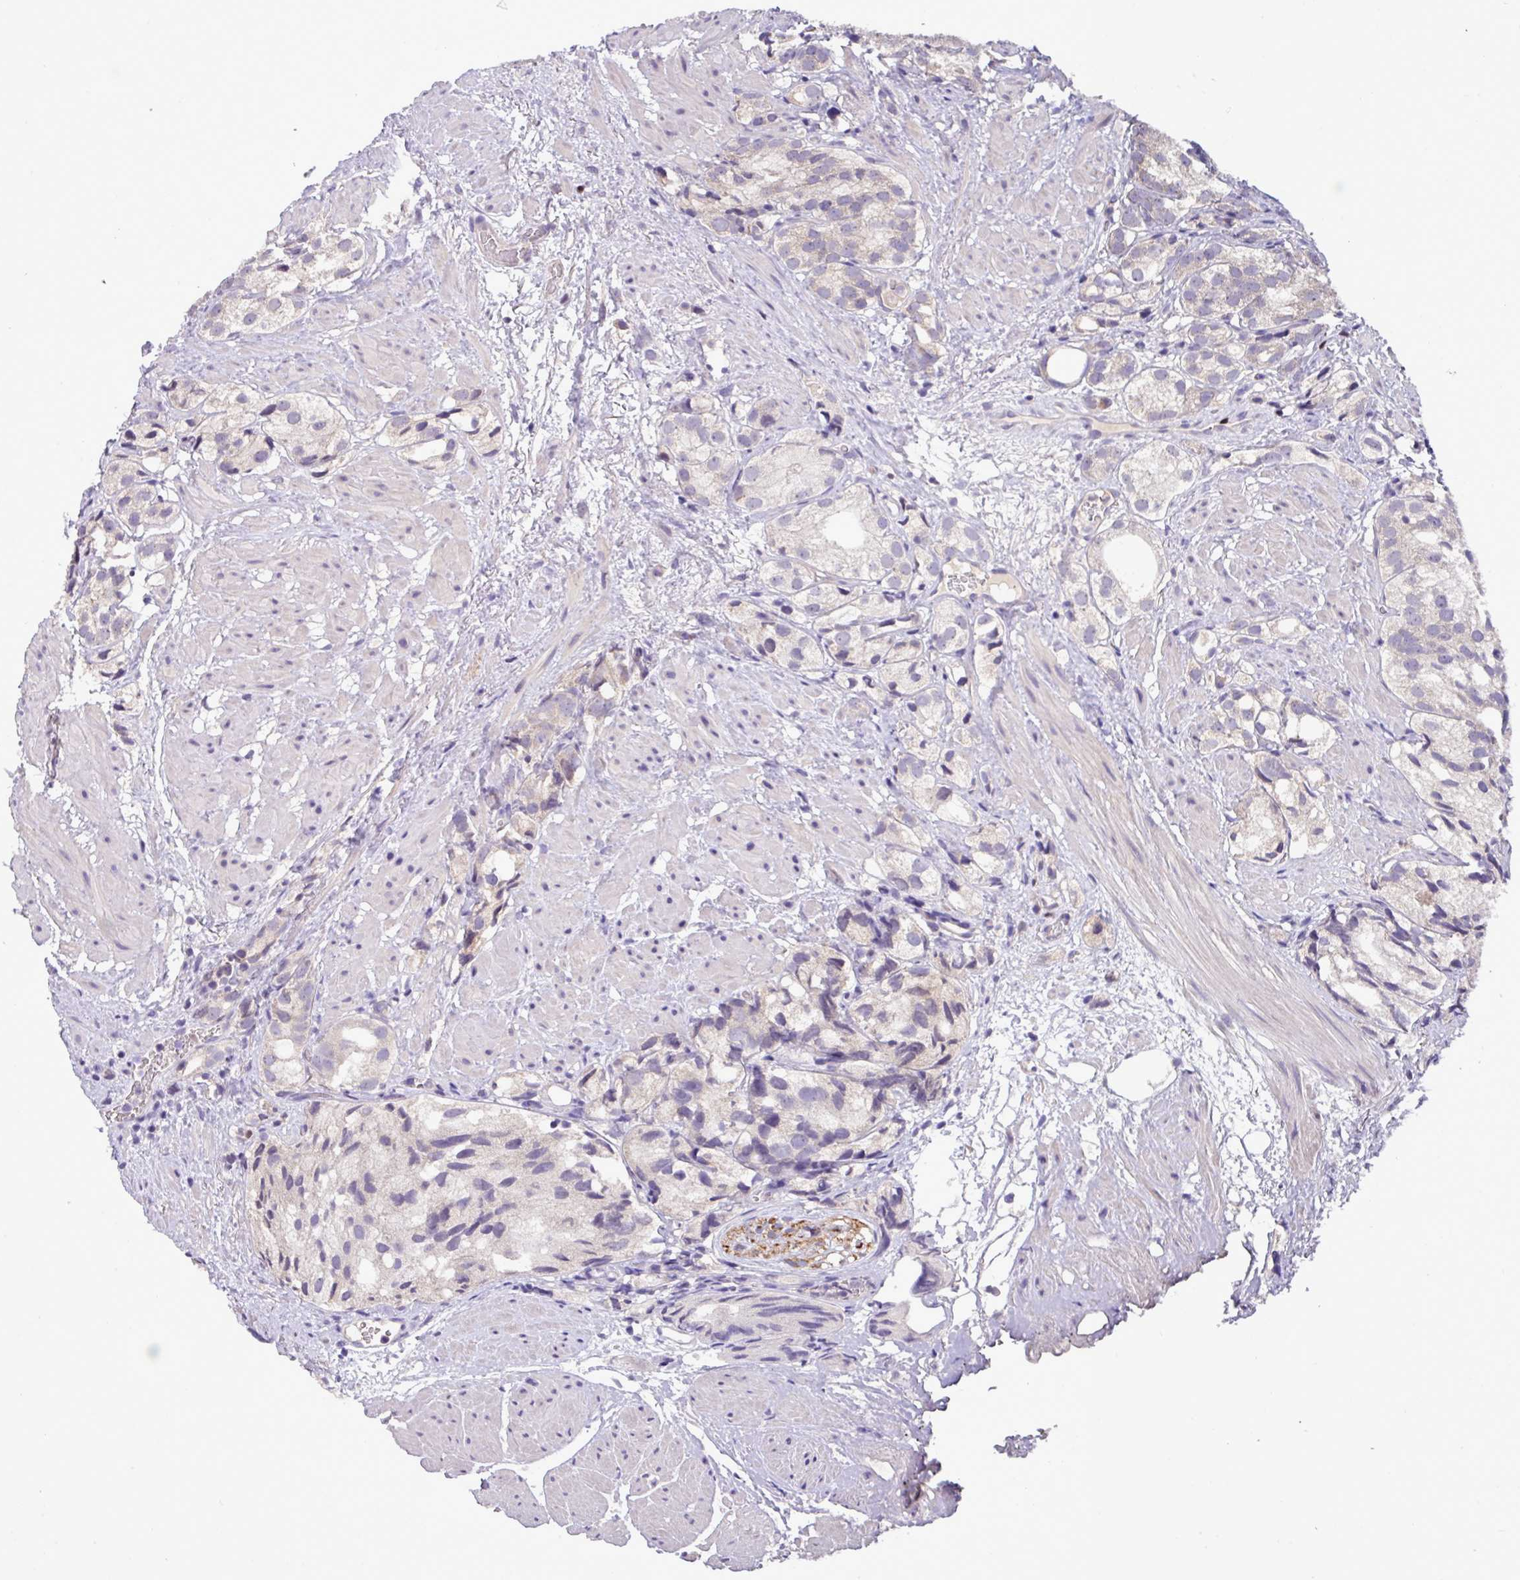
{"staining": {"intensity": "negative", "quantity": "none", "location": "none"}, "tissue": "prostate cancer", "cell_type": "Tumor cells", "image_type": "cancer", "snomed": [{"axis": "morphology", "description": "Adenocarcinoma, High grade"}, {"axis": "topography", "description": "Prostate"}], "caption": "High magnification brightfield microscopy of prostate adenocarcinoma (high-grade) stained with DAB (brown) and counterstained with hematoxylin (blue): tumor cells show no significant expression.", "gene": "PAX8", "patient": {"sex": "male", "age": 82}}